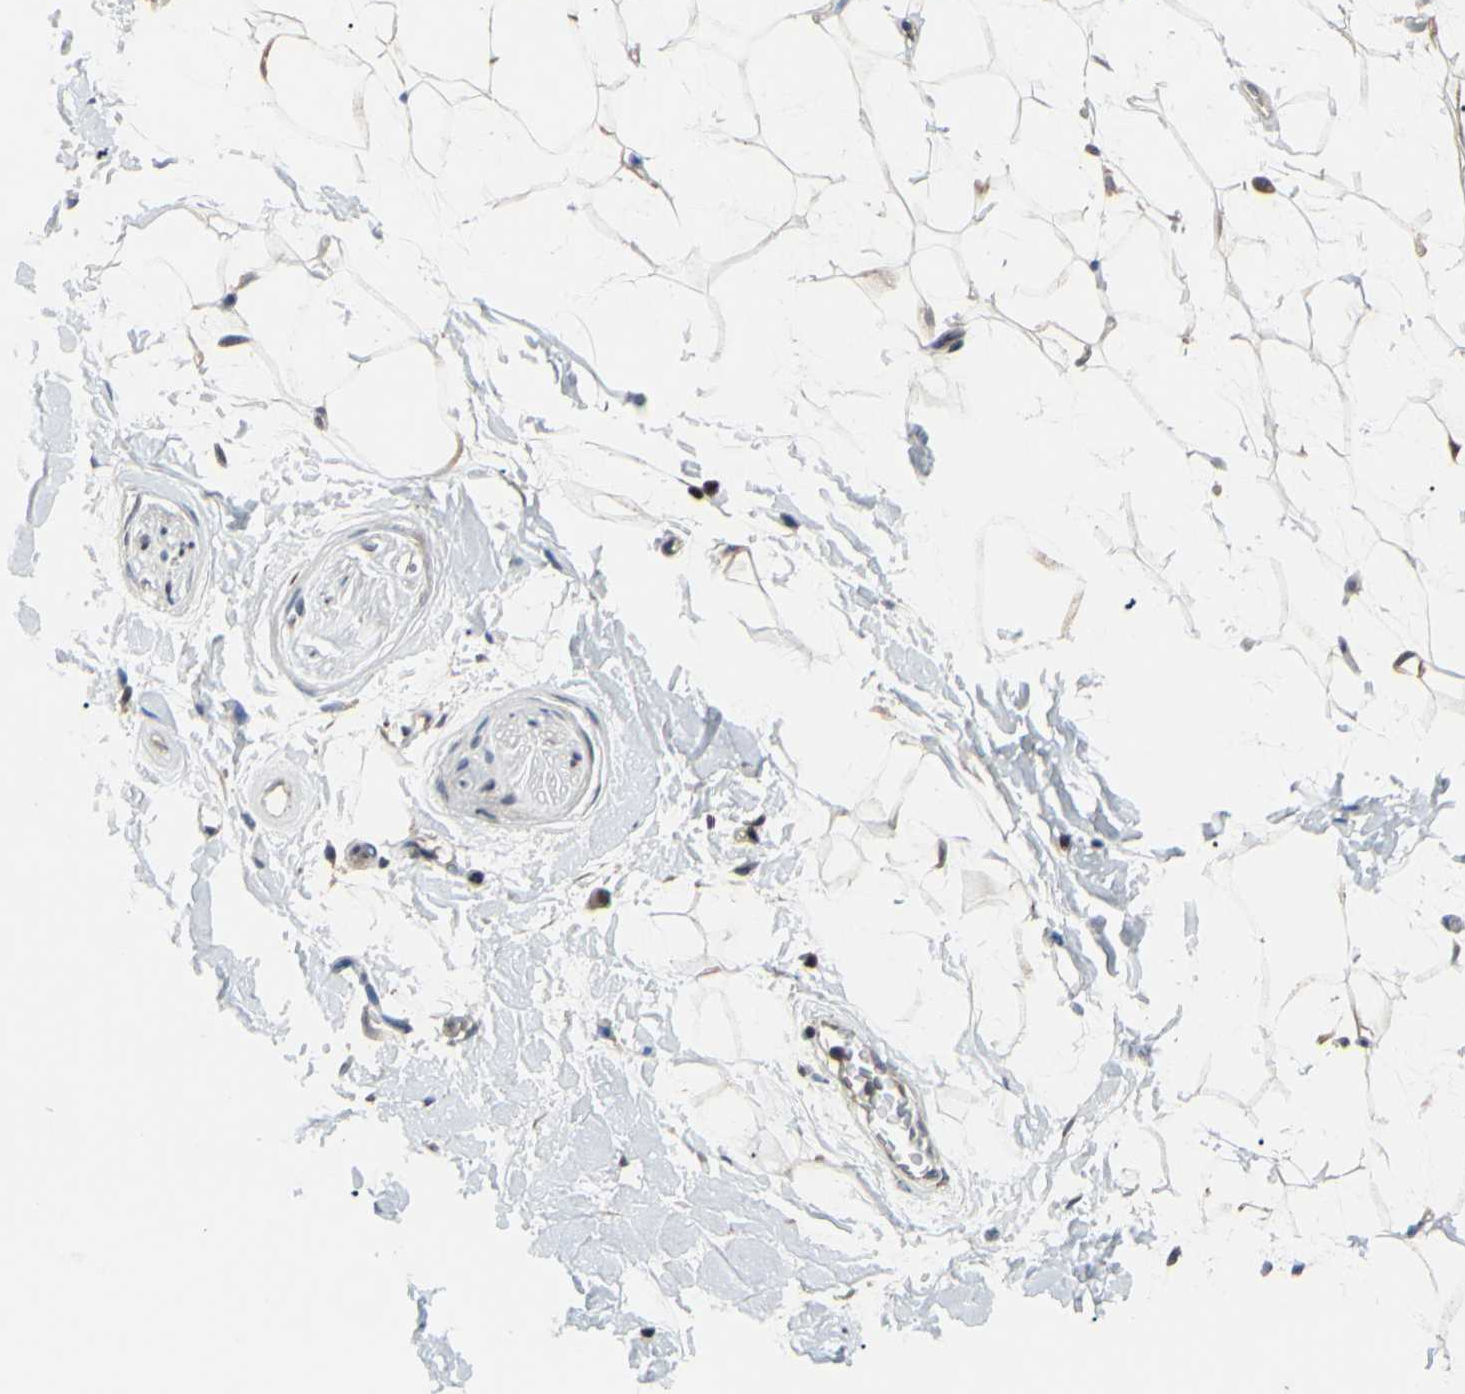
{"staining": {"intensity": "negative", "quantity": "none", "location": "none"}, "tissue": "adipose tissue", "cell_type": "Adipocytes", "image_type": "normal", "snomed": [{"axis": "morphology", "description": "Normal tissue, NOS"}, {"axis": "topography", "description": "Soft tissue"}], "caption": "An immunohistochemistry histopathology image of benign adipose tissue is shown. There is no staining in adipocytes of adipose tissue. The staining is performed using DAB (3,3'-diaminobenzidine) brown chromogen with nuclei counter-stained in using hematoxylin.", "gene": "SP4", "patient": {"sex": "male", "age": 72}}